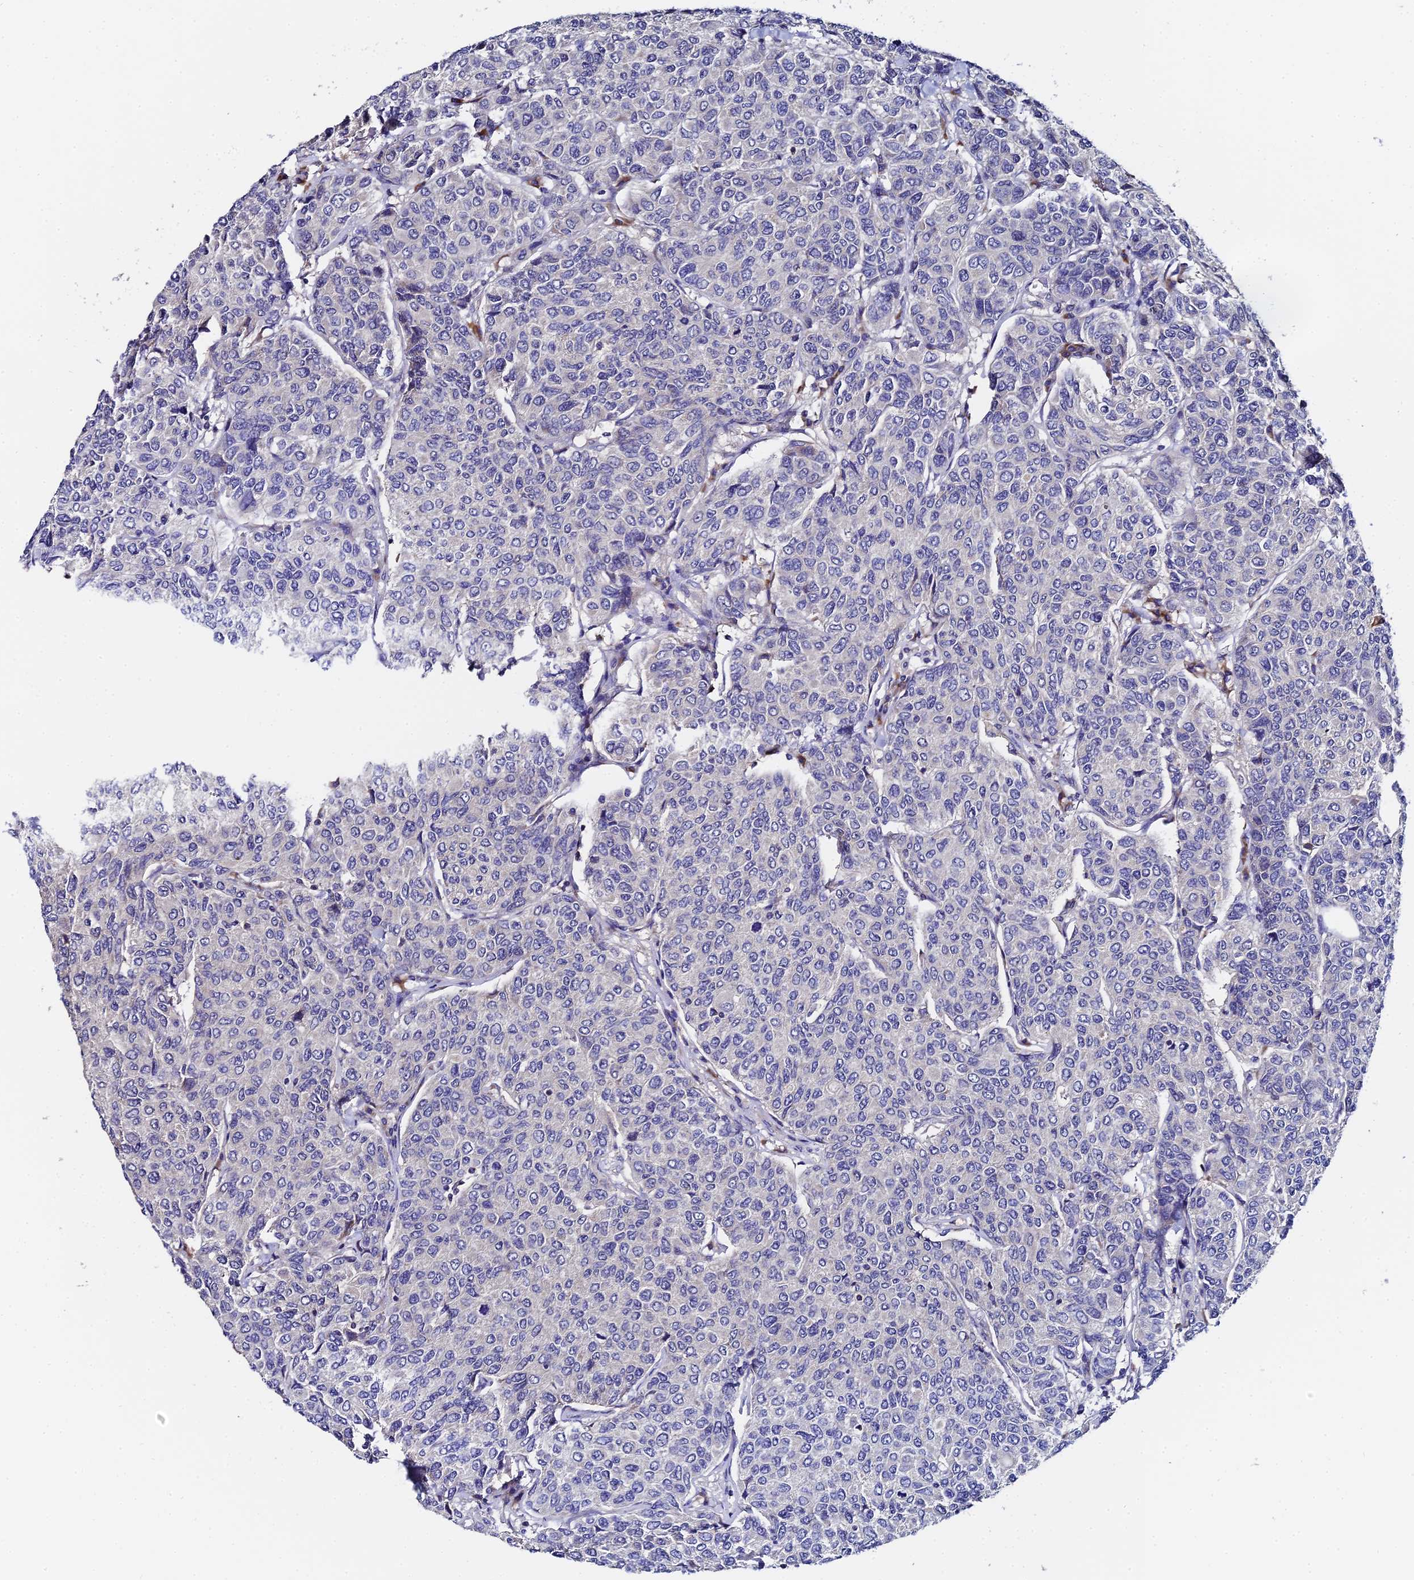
{"staining": {"intensity": "negative", "quantity": "none", "location": "none"}, "tissue": "breast cancer", "cell_type": "Tumor cells", "image_type": "cancer", "snomed": [{"axis": "morphology", "description": "Duct carcinoma"}, {"axis": "topography", "description": "Breast"}], "caption": "The image demonstrates no staining of tumor cells in breast cancer.", "gene": "UBE2L3", "patient": {"sex": "female", "age": 55}}